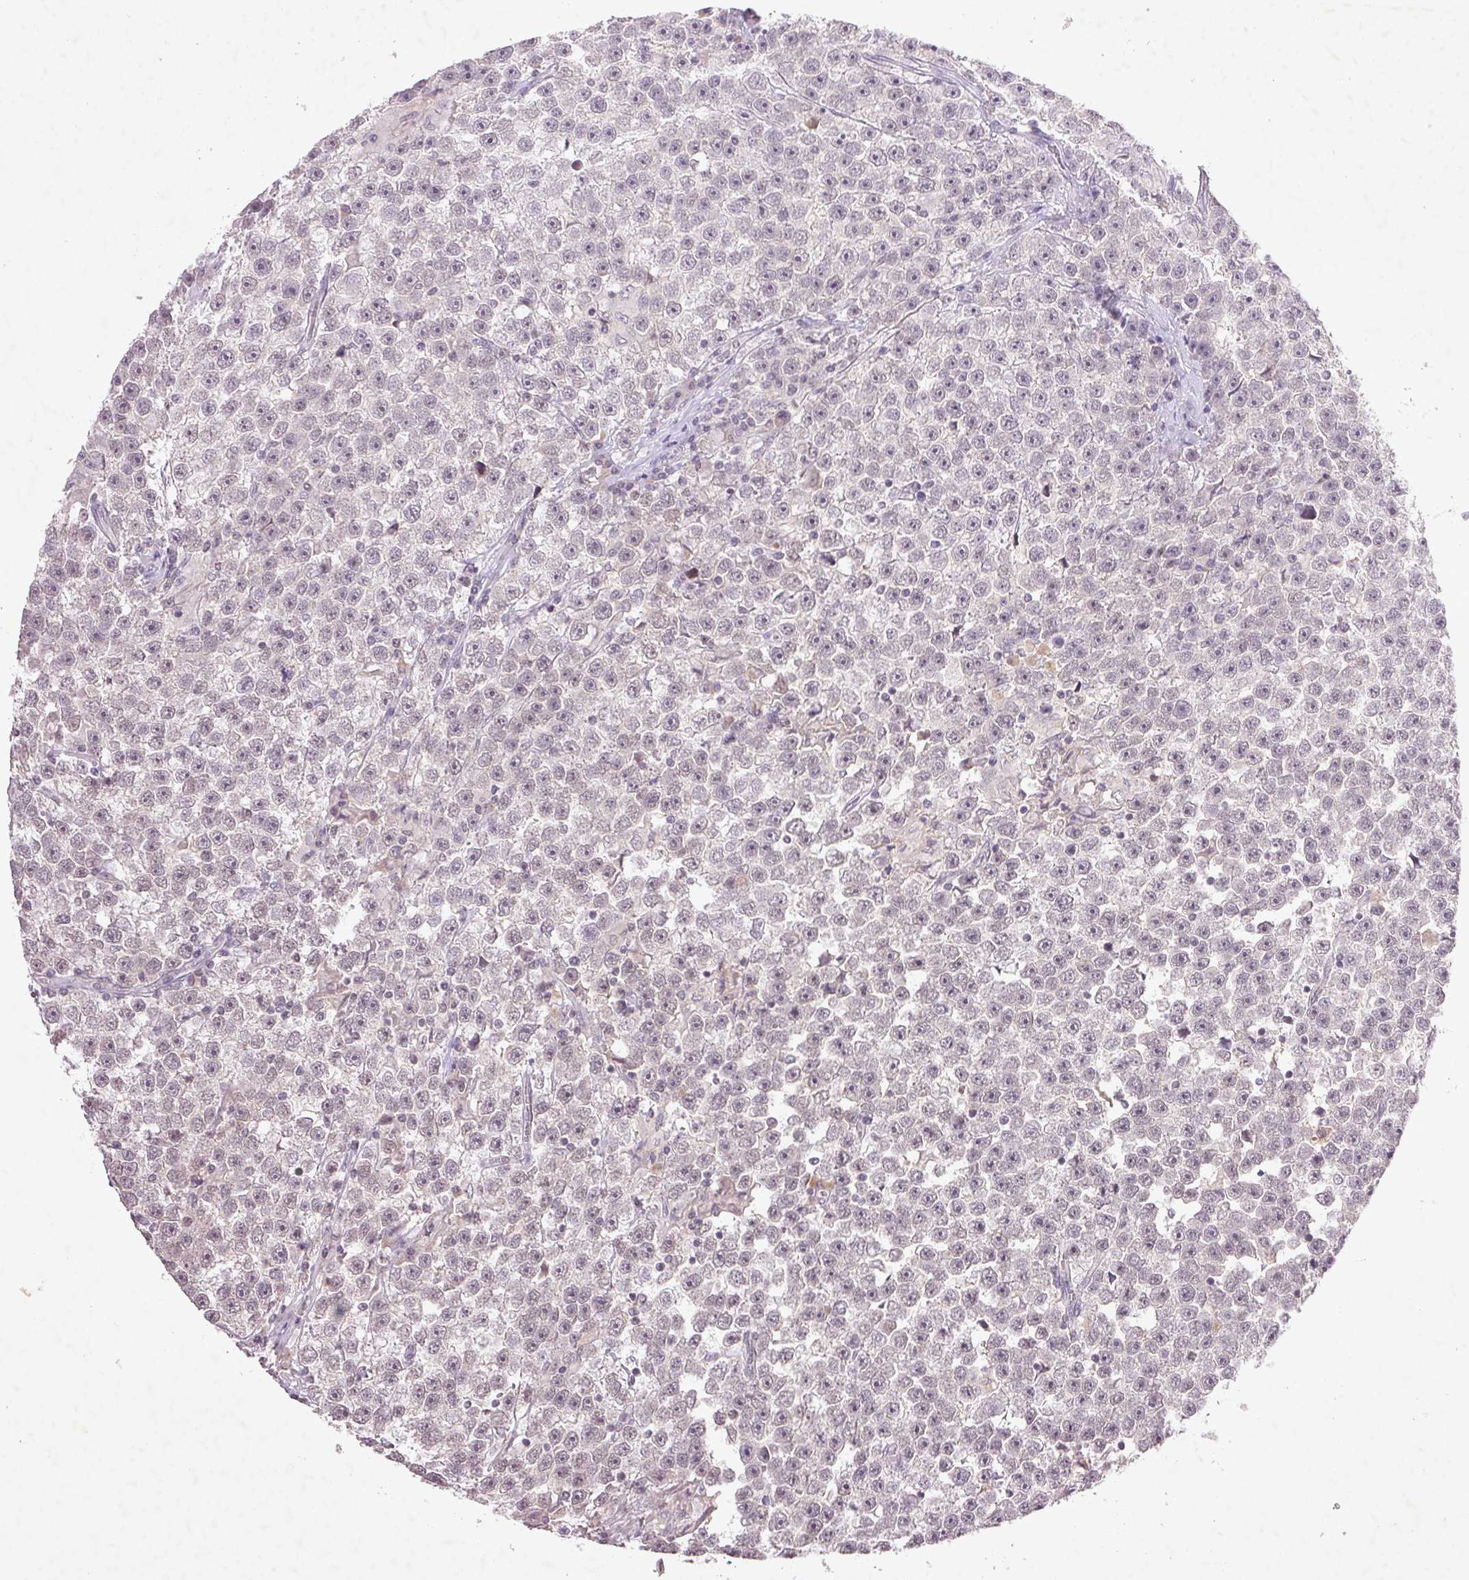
{"staining": {"intensity": "weak", "quantity": "<25%", "location": "nuclear"}, "tissue": "testis cancer", "cell_type": "Tumor cells", "image_type": "cancer", "snomed": [{"axis": "morphology", "description": "Seminoma, NOS"}, {"axis": "topography", "description": "Testis"}], "caption": "There is no significant staining in tumor cells of testis seminoma. Nuclei are stained in blue.", "gene": "FAM168B", "patient": {"sex": "male", "age": 31}}